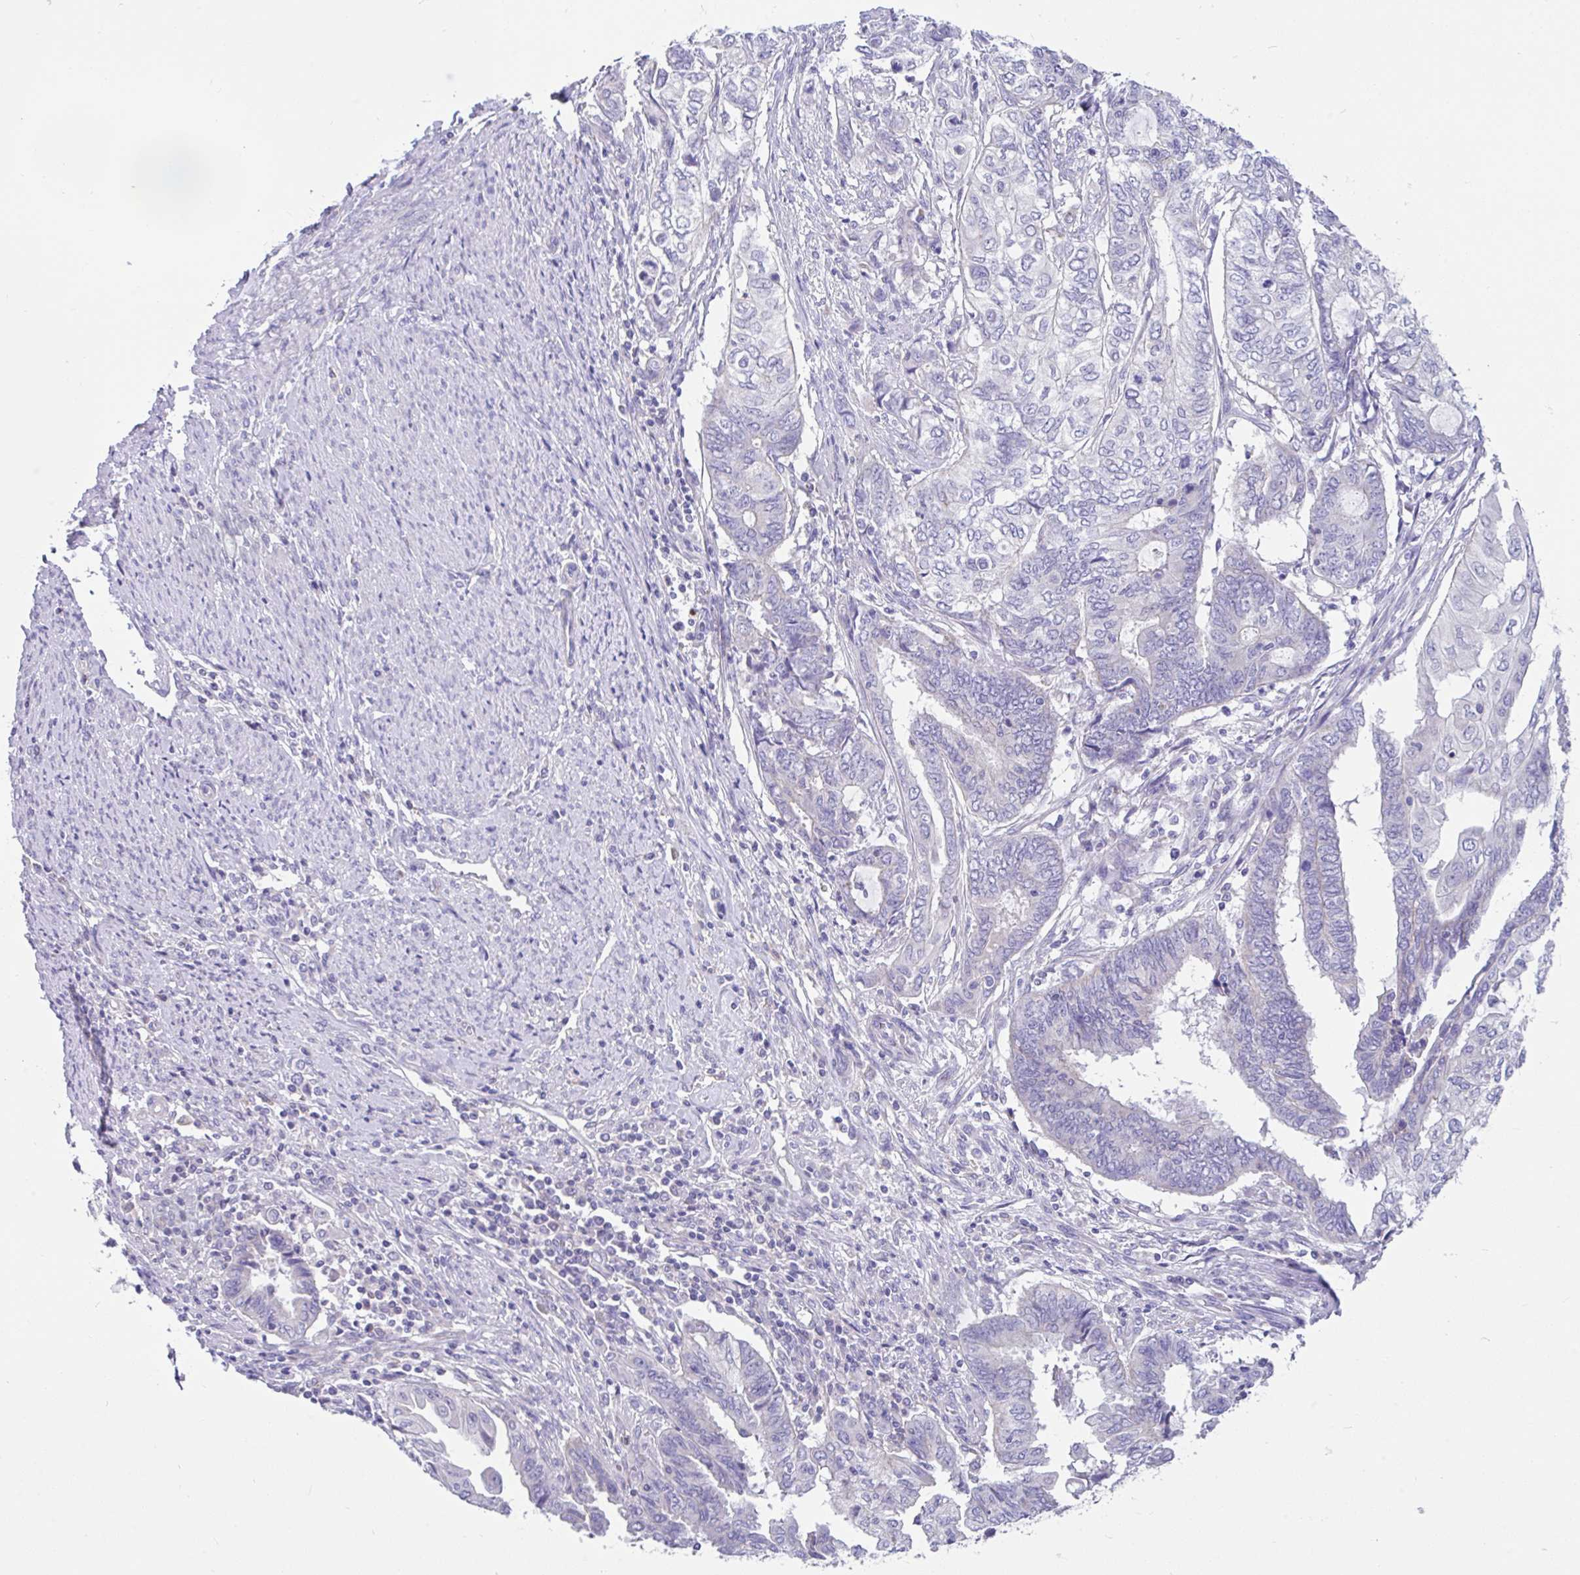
{"staining": {"intensity": "negative", "quantity": "none", "location": "none"}, "tissue": "endometrial cancer", "cell_type": "Tumor cells", "image_type": "cancer", "snomed": [{"axis": "morphology", "description": "Adenocarcinoma, NOS"}, {"axis": "topography", "description": "Uterus"}, {"axis": "topography", "description": "Endometrium"}], "caption": "This histopathology image is of endometrial adenocarcinoma stained with immunohistochemistry to label a protein in brown with the nuclei are counter-stained blue. There is no expression in tumor cells.", "gene": "CCSAP", "patient": {"sex": "female", "age": 70}}